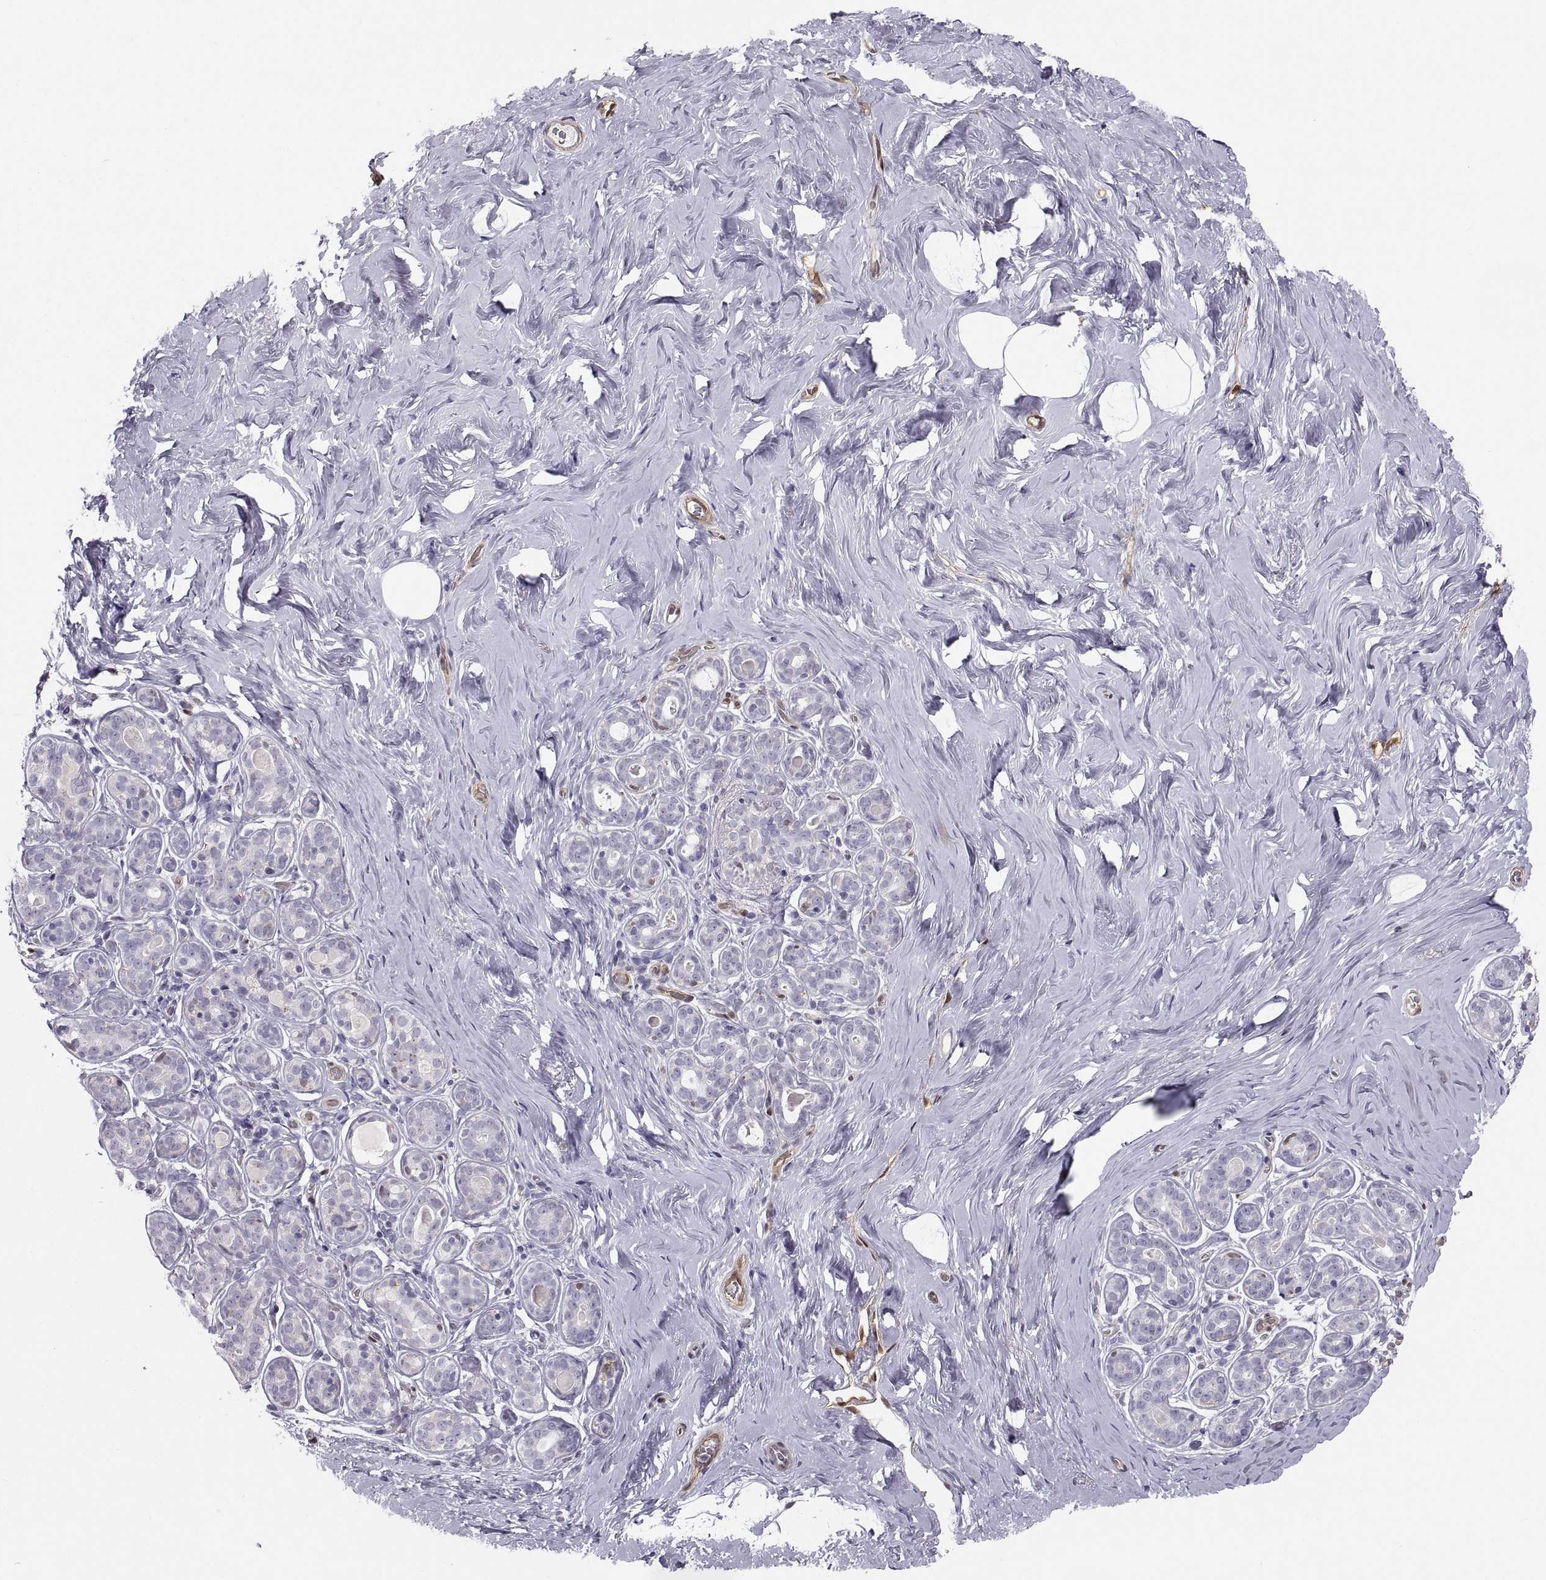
{"staining": {"intensity": "negative", "quantity": "none", "location": "none"}, "tissue": "breast", "cell_type": "Adipocytes", "image_type": "normal", "snomed": [{"axis": "morphology", "description": "Normal tissue, NOS"}, {"axis": "topography", "description": "Skin"}, {"axis": "topography", "description": "Breast"}], "caption": "Immunohistochemistry of unremarkable breast exhibits no expression in adipocytes.", "gene": "PGM5", "patient": {"sex": "female", "age": 43}}